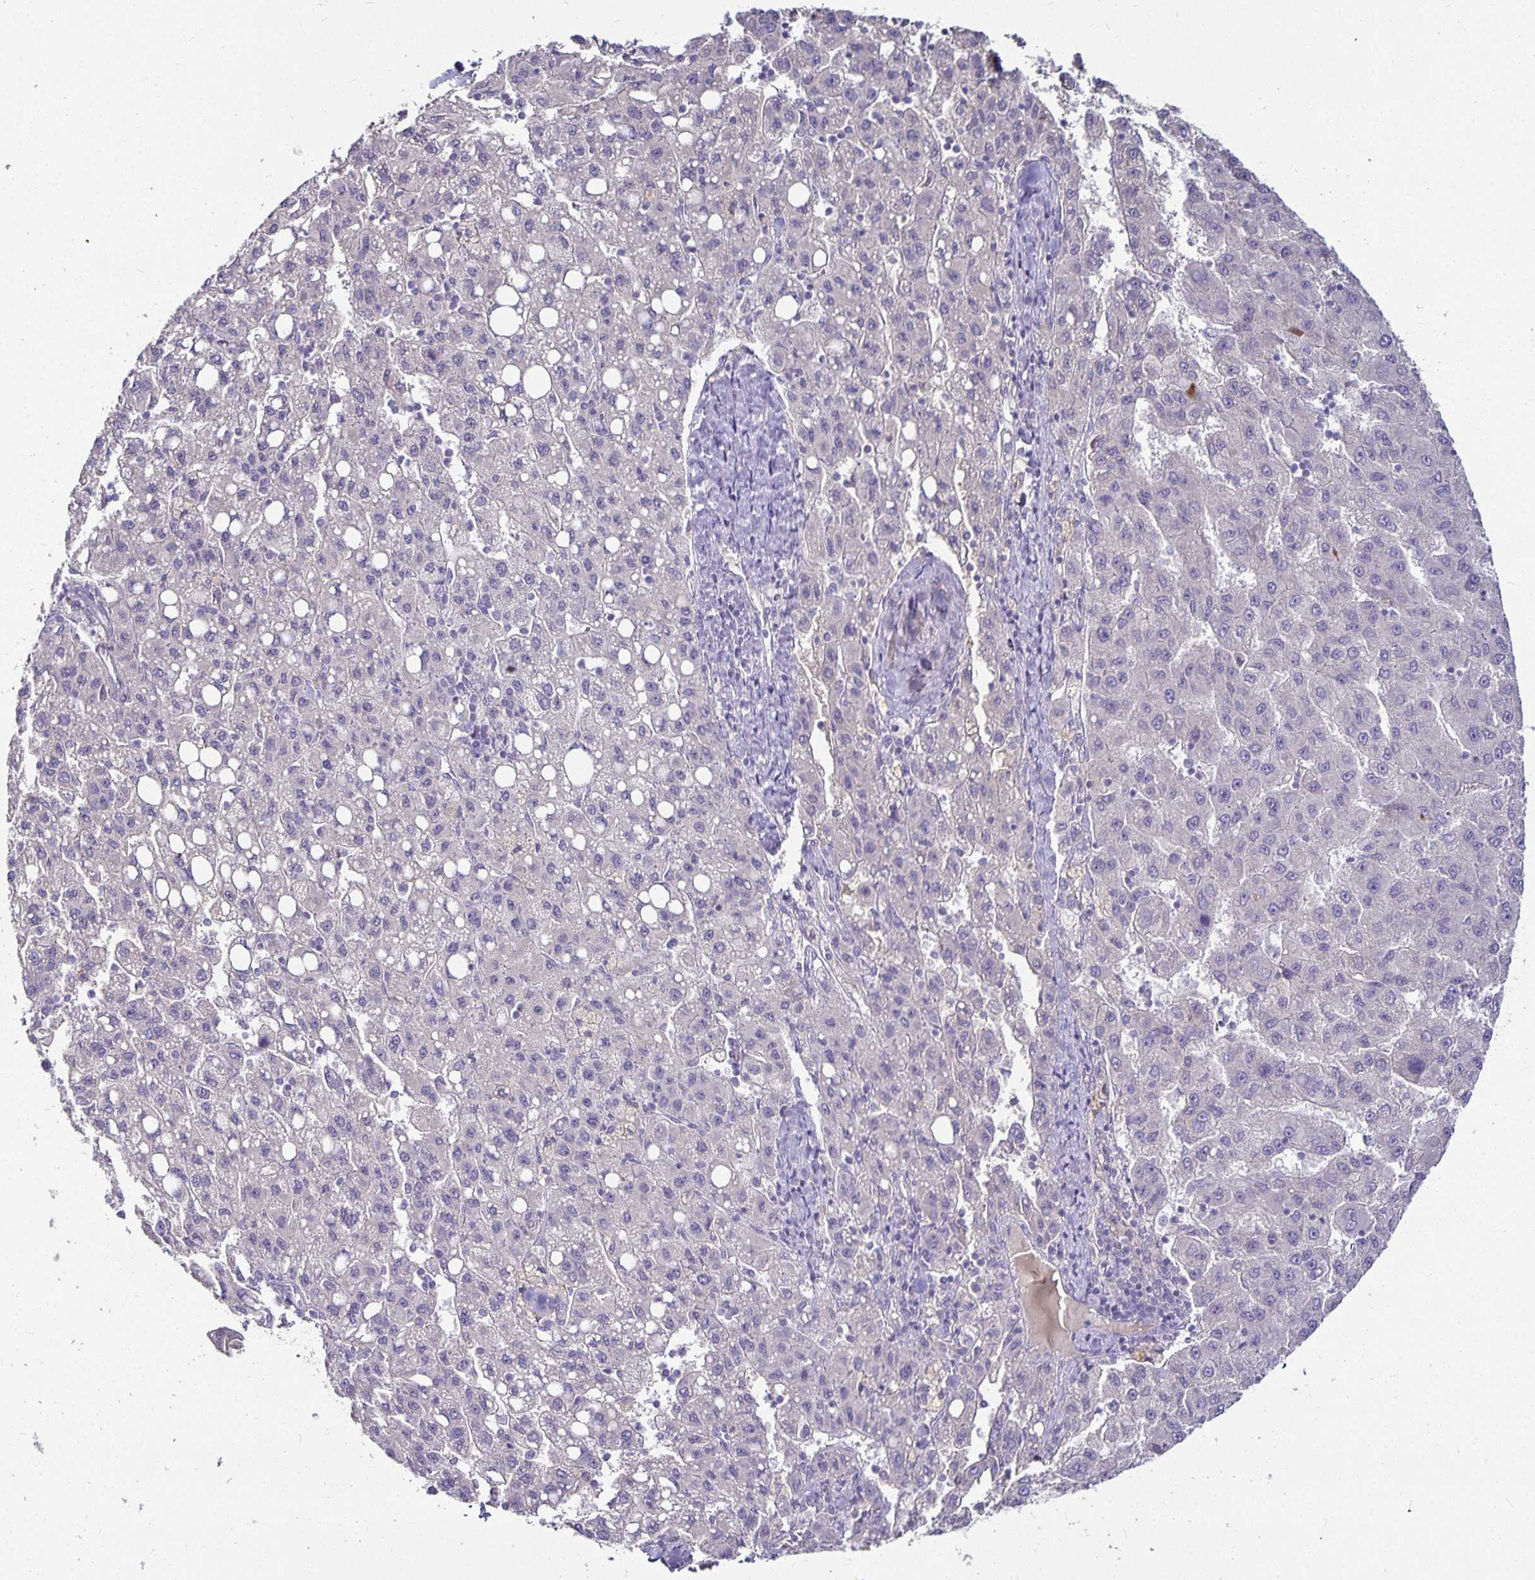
{"staining": {"intensity": "negative", "quantity": "none", "location": "none"}, "tissue": "liver cancer", "cell_type": "Tumor cells", "image_type": "cancer", "snomed": [{"axis": "morphology", "description": "Carcinoma, Hepatocellular, NOS"}, {"axis": "topography", "description": "Liver"}], "caption": "This is a image of IHC staining of liver hepatocellular carcinoma, which shows no positivity in tumor cells.", "gene": "CA12", "patient": {"sex": "female", "age": 82}}